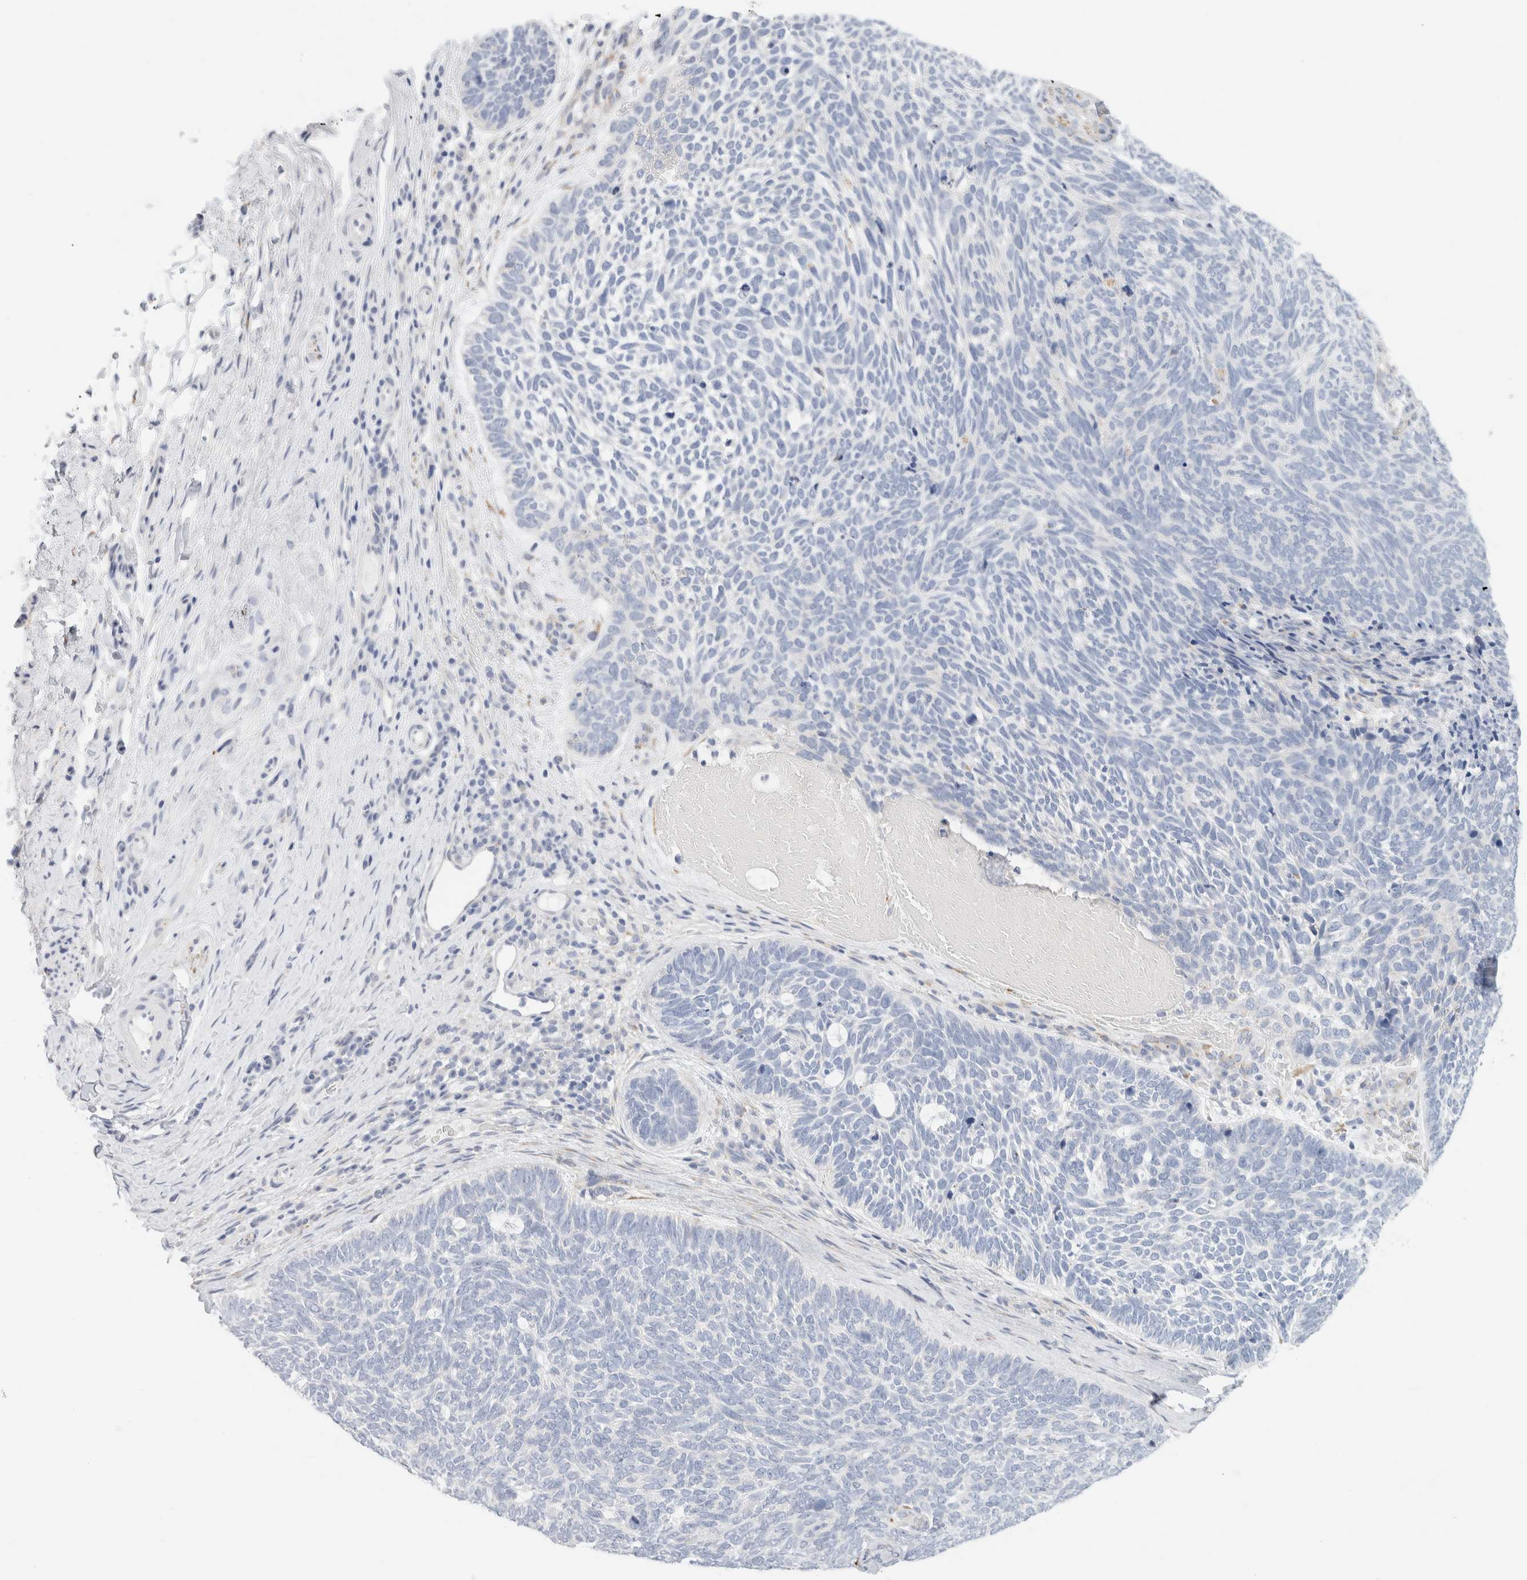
{"staining": {"intensity": "negative", "quantity": "none", "location": "none"}, "tissue": "skin cancer", "cell_type": "Tumor cells", "image_type": "cancer", "snomed": [{"axis": "morphology", "description": "Basal cell carcinoma"}, {"axis": "topography", "description": "Skin"}], "caption": "A micrograph of skin cancer (basal cell carcinoma) stained for a protein shows no brown staining in tumor cells. (IHC, brightfield microscopy, high magnification).", "gene": "RTN4", "patient": {"sex": "female", "age": 85}}